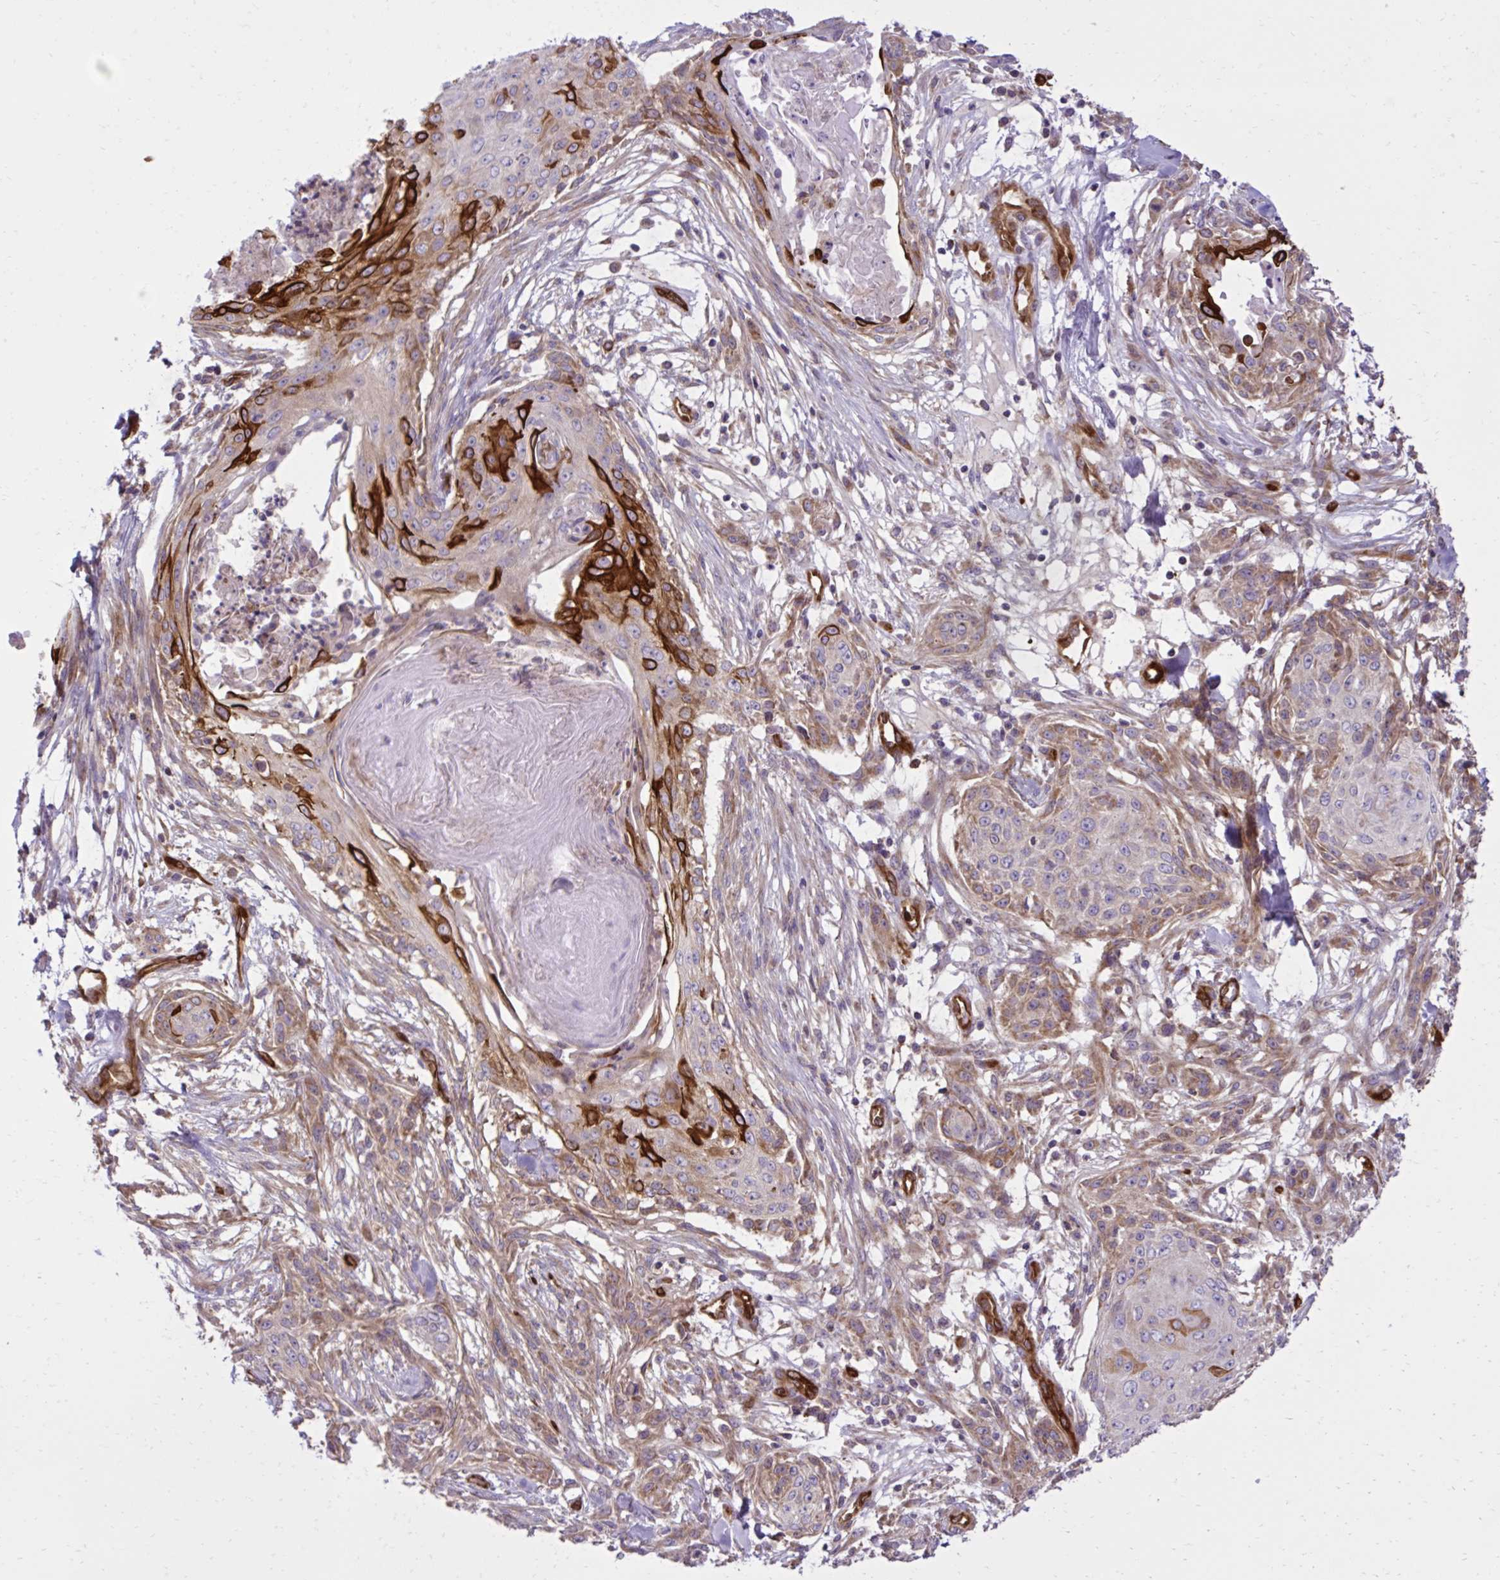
{"staining": {"intensity": "strong", "quantity": "<25%", "location": "cytoplasmic/membranous"}, "tissue": "skin cancer", "cell_type": "Tumor cells", "image_type": "cancer", "snomed": [{"axis": "morphology", "description": "Squamous cell carcinoma, NOS"}, {"axis": "topography", "description": "Skin"}], "caption": "Skin squamous cell carcinoma tissue exhibits strong cytoplasmic/membranous positivity in about <25% of tumor cells, visualized by immunohistochemistry. (Stains: DAB in brown, nuclei in blue, Microscopy: brightfield microscopy at high magnification).", "gene": "LIMS1", "patient": {"sex": "female", "age": 59}}